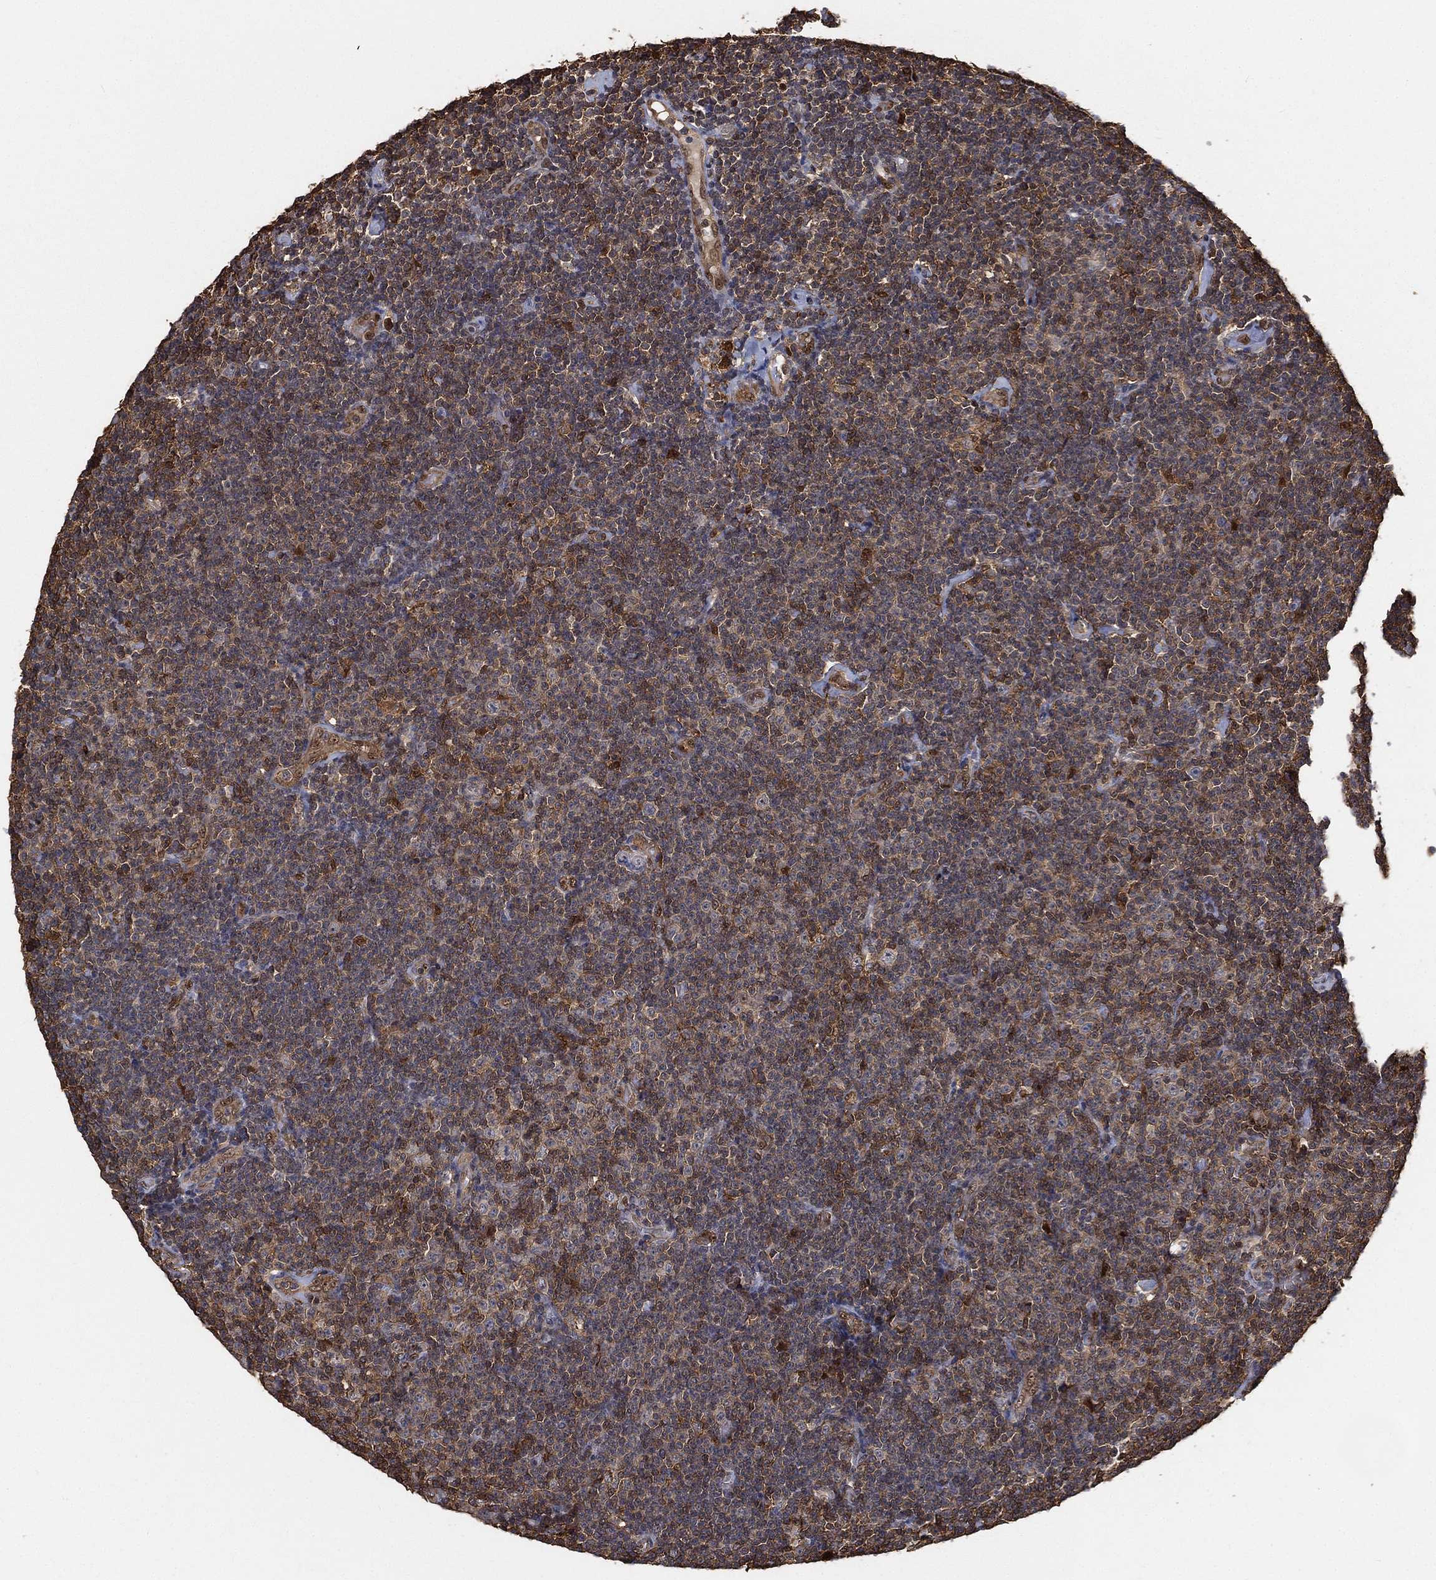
{"staining": {"intensity": "moderate", "quantity": "<25%", "location": "cytoplasmic/membranous"}, "tissue": "lymphoma", "cell_type": "Tumor cells", "image_type": "cancer", "snomed": [{"axis": "morphology", "description": "Malignant lymphoma, non-Hodgkin's type, Low grade"}, {"axis": "topography", "description": "Lymph node"}], "caption": "A brown stain highlights moderate cytoplasmic/membranous expression of a protein in human lymphoma tumor cells.", "gene": "CRYL1", "patient": {"sex": "male", "age": 81}}